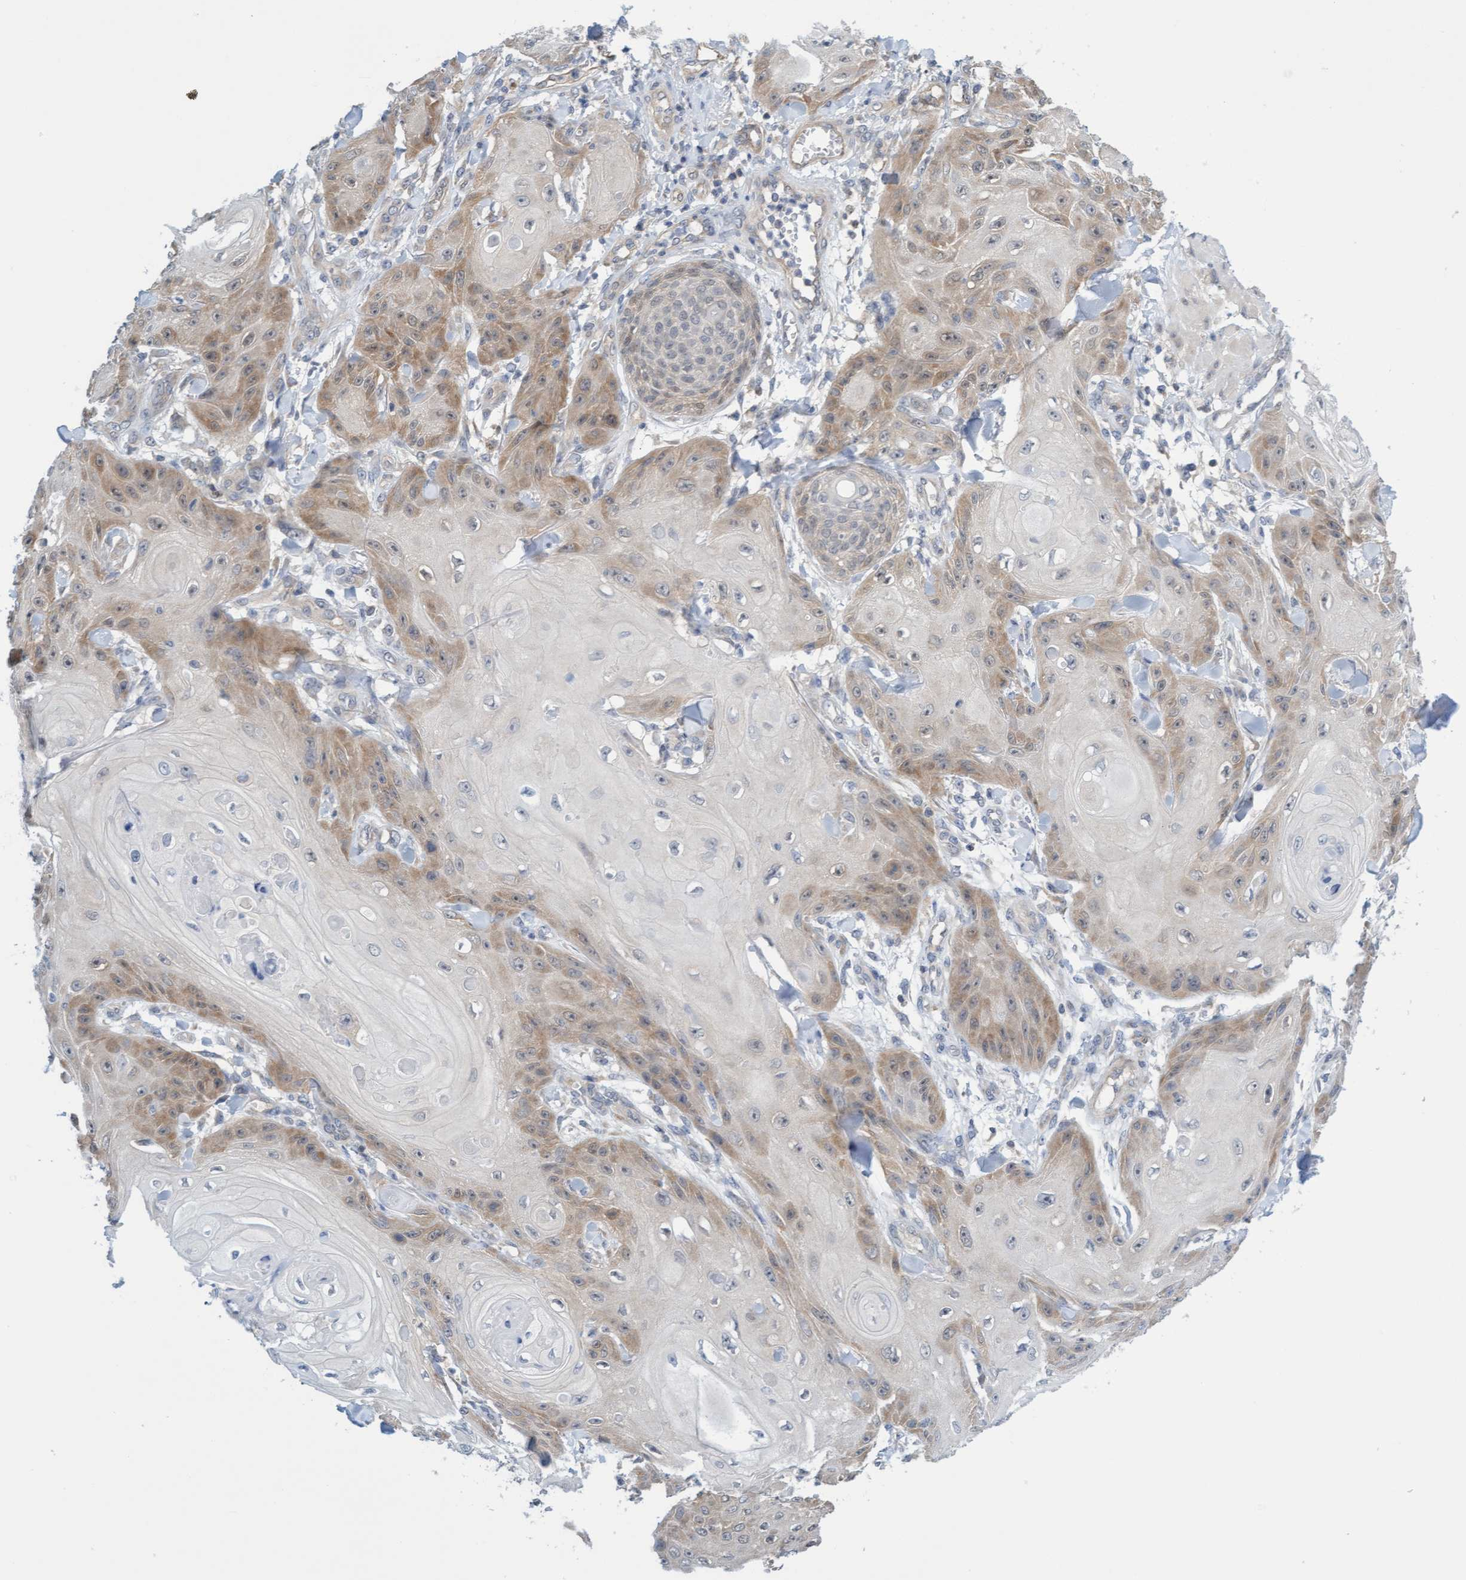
{"staining": {"intensity": "weak", "quantity": "25%-75%", "location": "cytoplasmic/membranous"}, "tissue": "skin cancer", "cell_type": "Tumor cells", "image_type": "cancer", "snomed": [{"axis": "morphology", "description": "Squamous cell carcinoma, NOS"}, {"axis": "topography", "description": "Skin"}], "caption": "Immunohistochemical staining of skin cancer reveals low levels of weak cytoplasmic/membranous staining in about 25%-75% of tumor cells.", "gene": "AMZ2", "patient": {"sex": "male", "age": 74}}